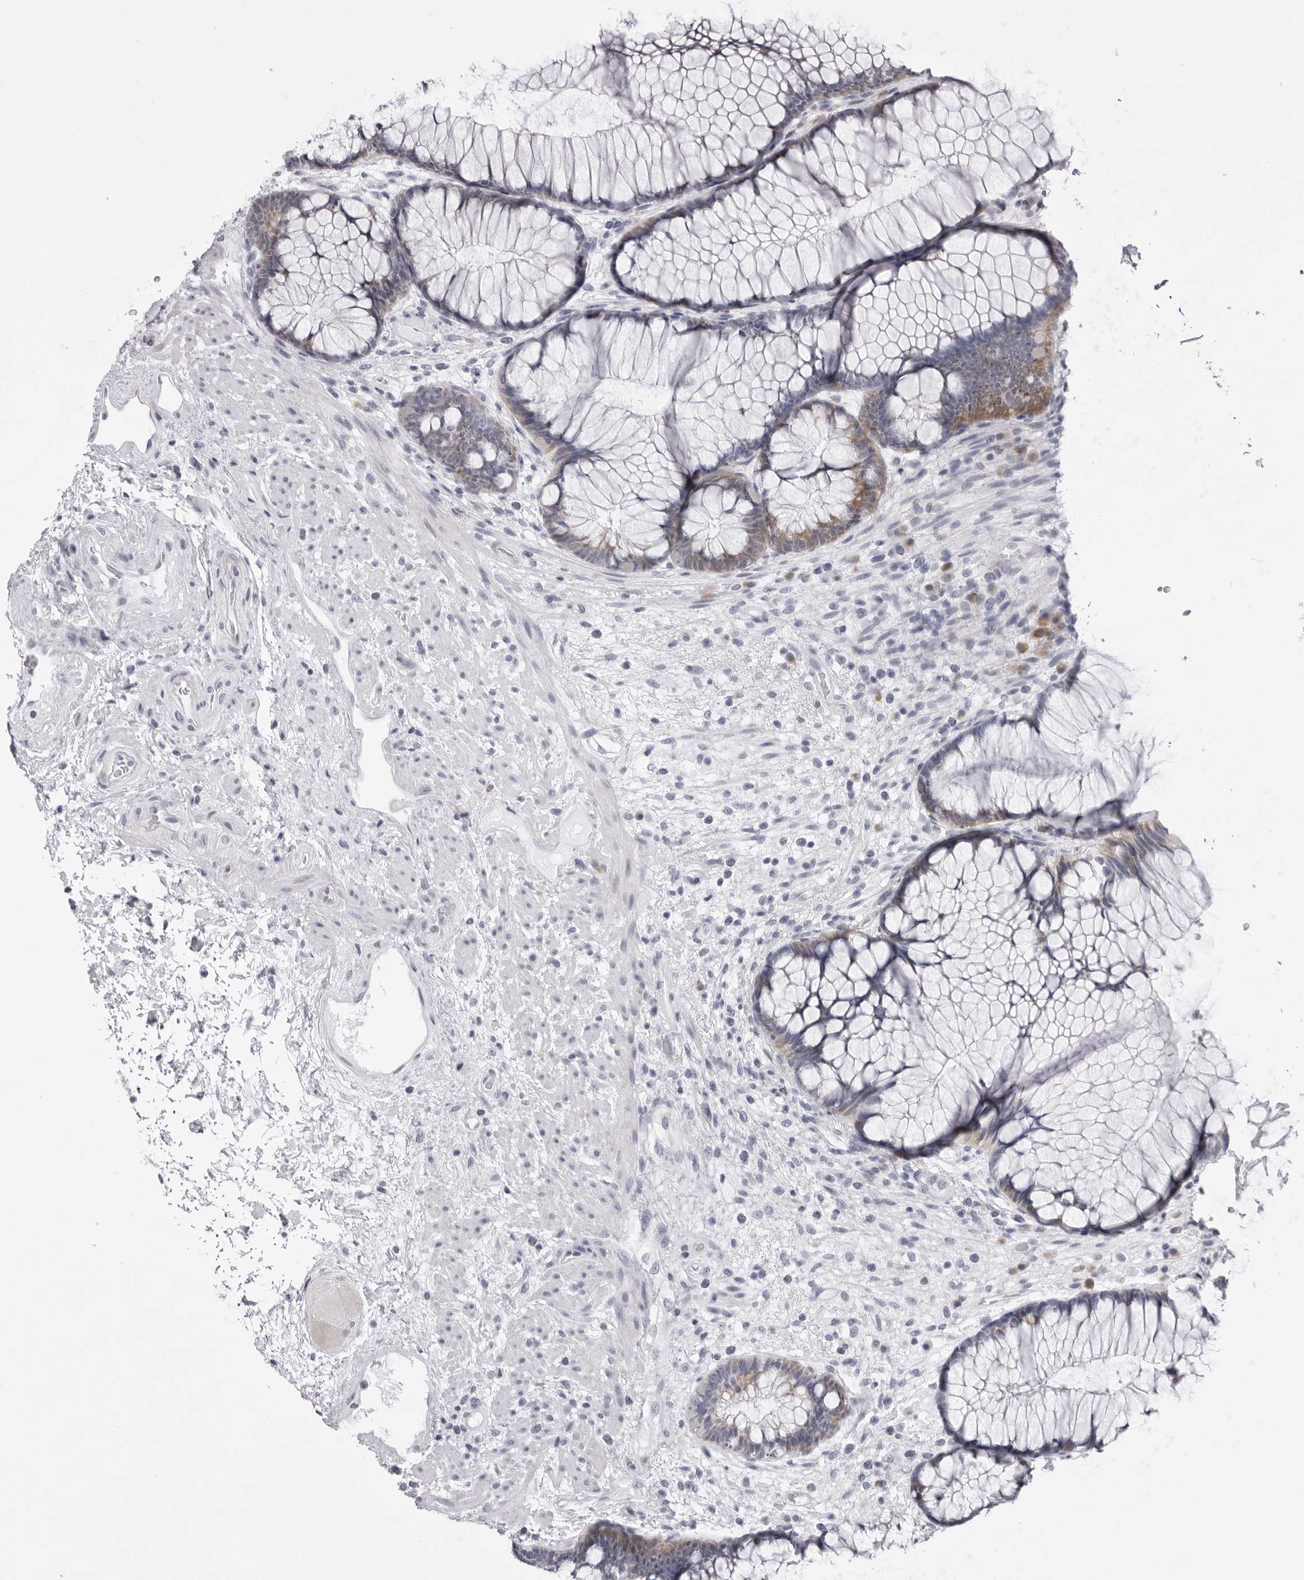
{"staining": {"intensity": "weak", "quantity": ">75%", "location": "cytoplasmic/membranous"}, "tissue": "rectum", "cell_type": "Glandular cells", "image_type": "normal", "snomed": [{"axis": "morphology", "description": "Normal tissue, NOS"}, {"axis": "topography", "description": "Rectum"}], "caption": "Protein positivity by immunohistochemistry demonstrates weak cytoplasmic/membranous expression in approximately >75% of glandular cells in benign rectum.", "gene": "SMIM2", "patient": {"sex": "male", "age": 51}}